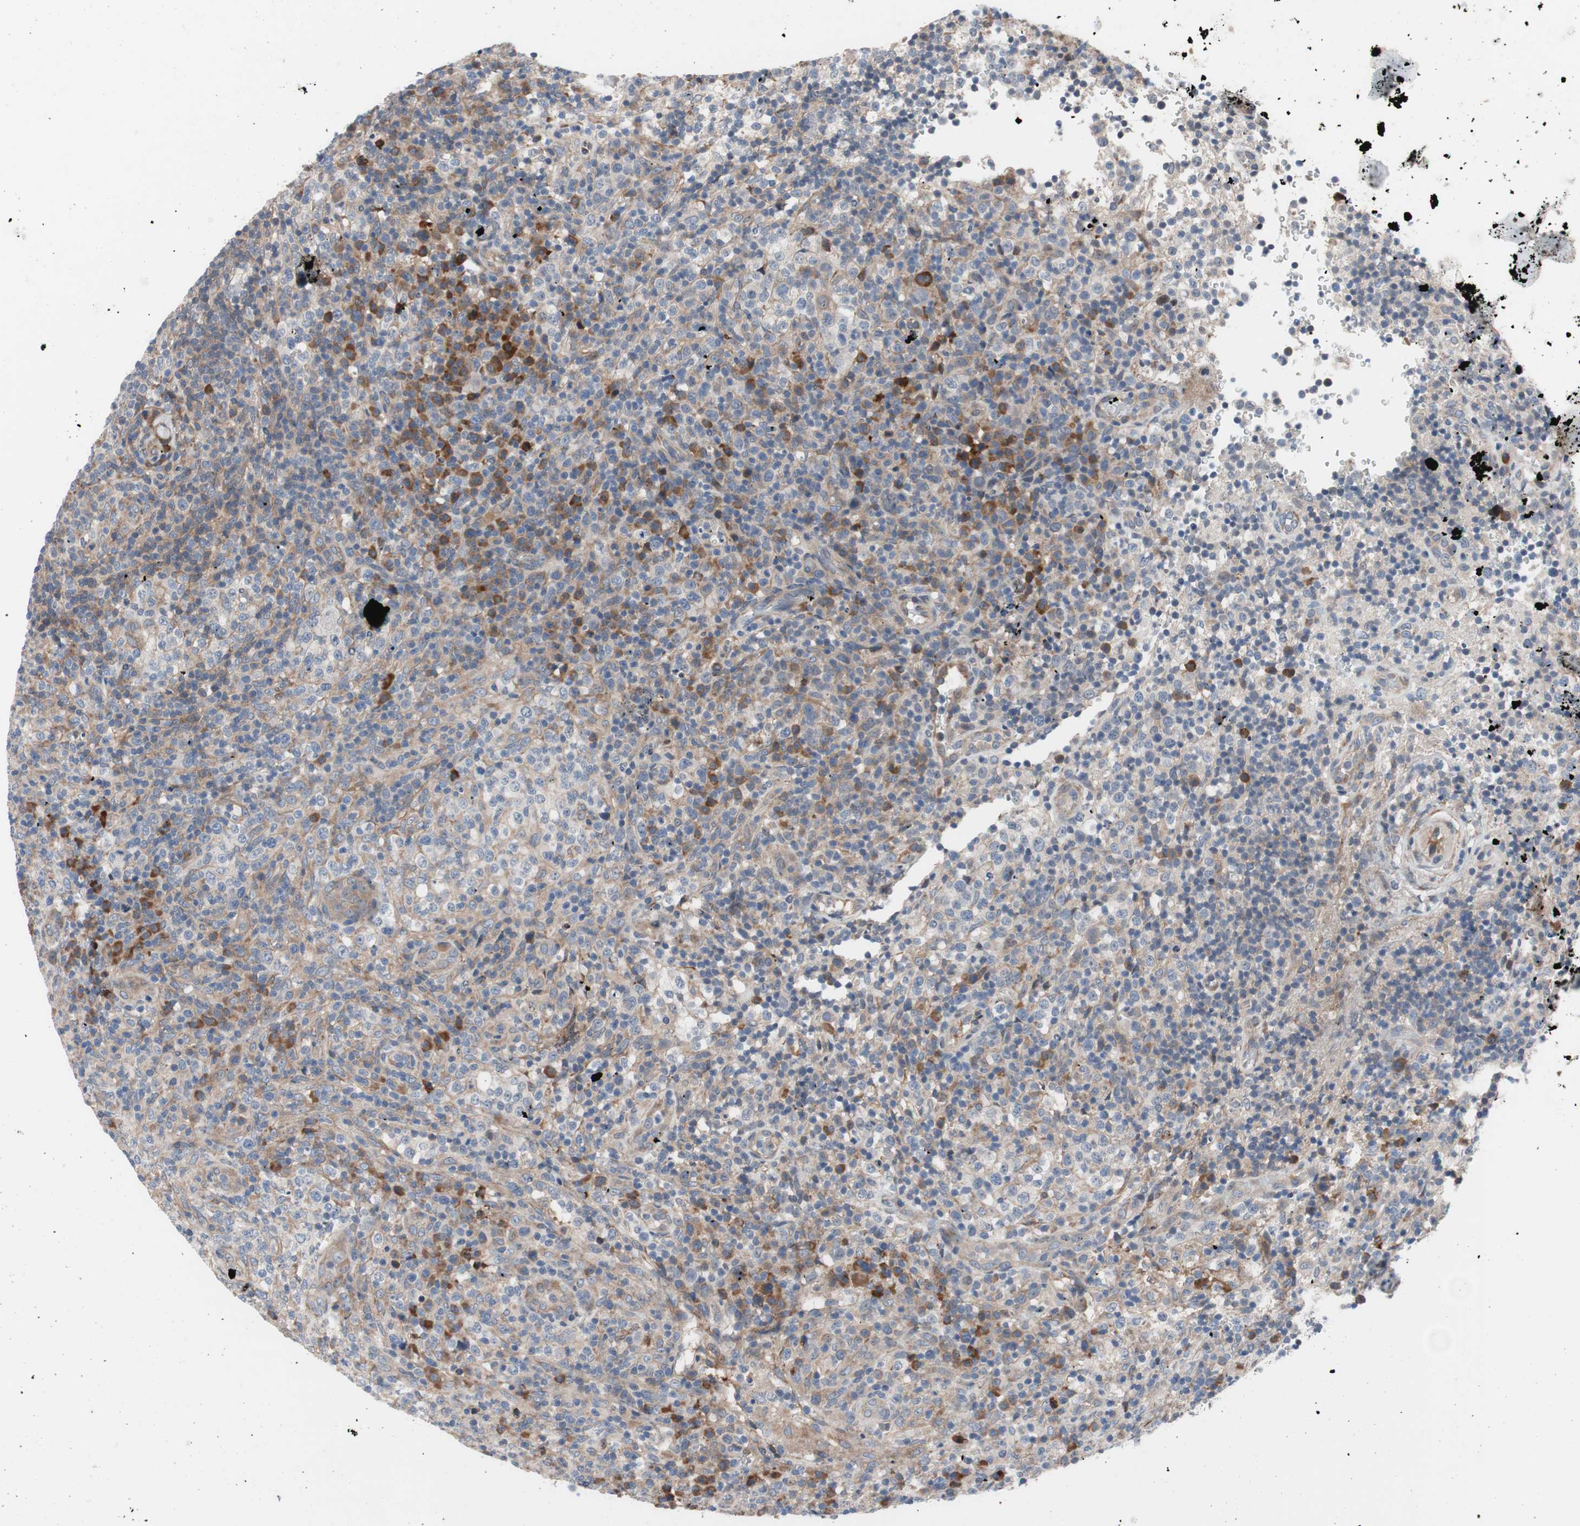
{"staining": {"intensity": "moderate", "quantity": "25%-75%", "location": "cytoplasmic/membranous"}, "tissue": "lymphoma", "cell_type": "Tumor cells", "image_type": "cancer", "snomed": [{"axis": "morphology", "description": "Malignant lymphoma, non-Hodgkin's type, High grade"}, {"axis": "topography", "description": "Lymph node"}], "caption": "Immunohistochemistry (IHC) image of neoplastic tissue: human lymphoma stained using immunohistochemistry shows medium levels of moderate protein expression localized specifically in the cytoplasmic/membranous of tumor cells, appearing as a cytoplasmic/membranous brown color.", "gene": "KANSL1", "patient": {"sex": "female", "age": 76}}